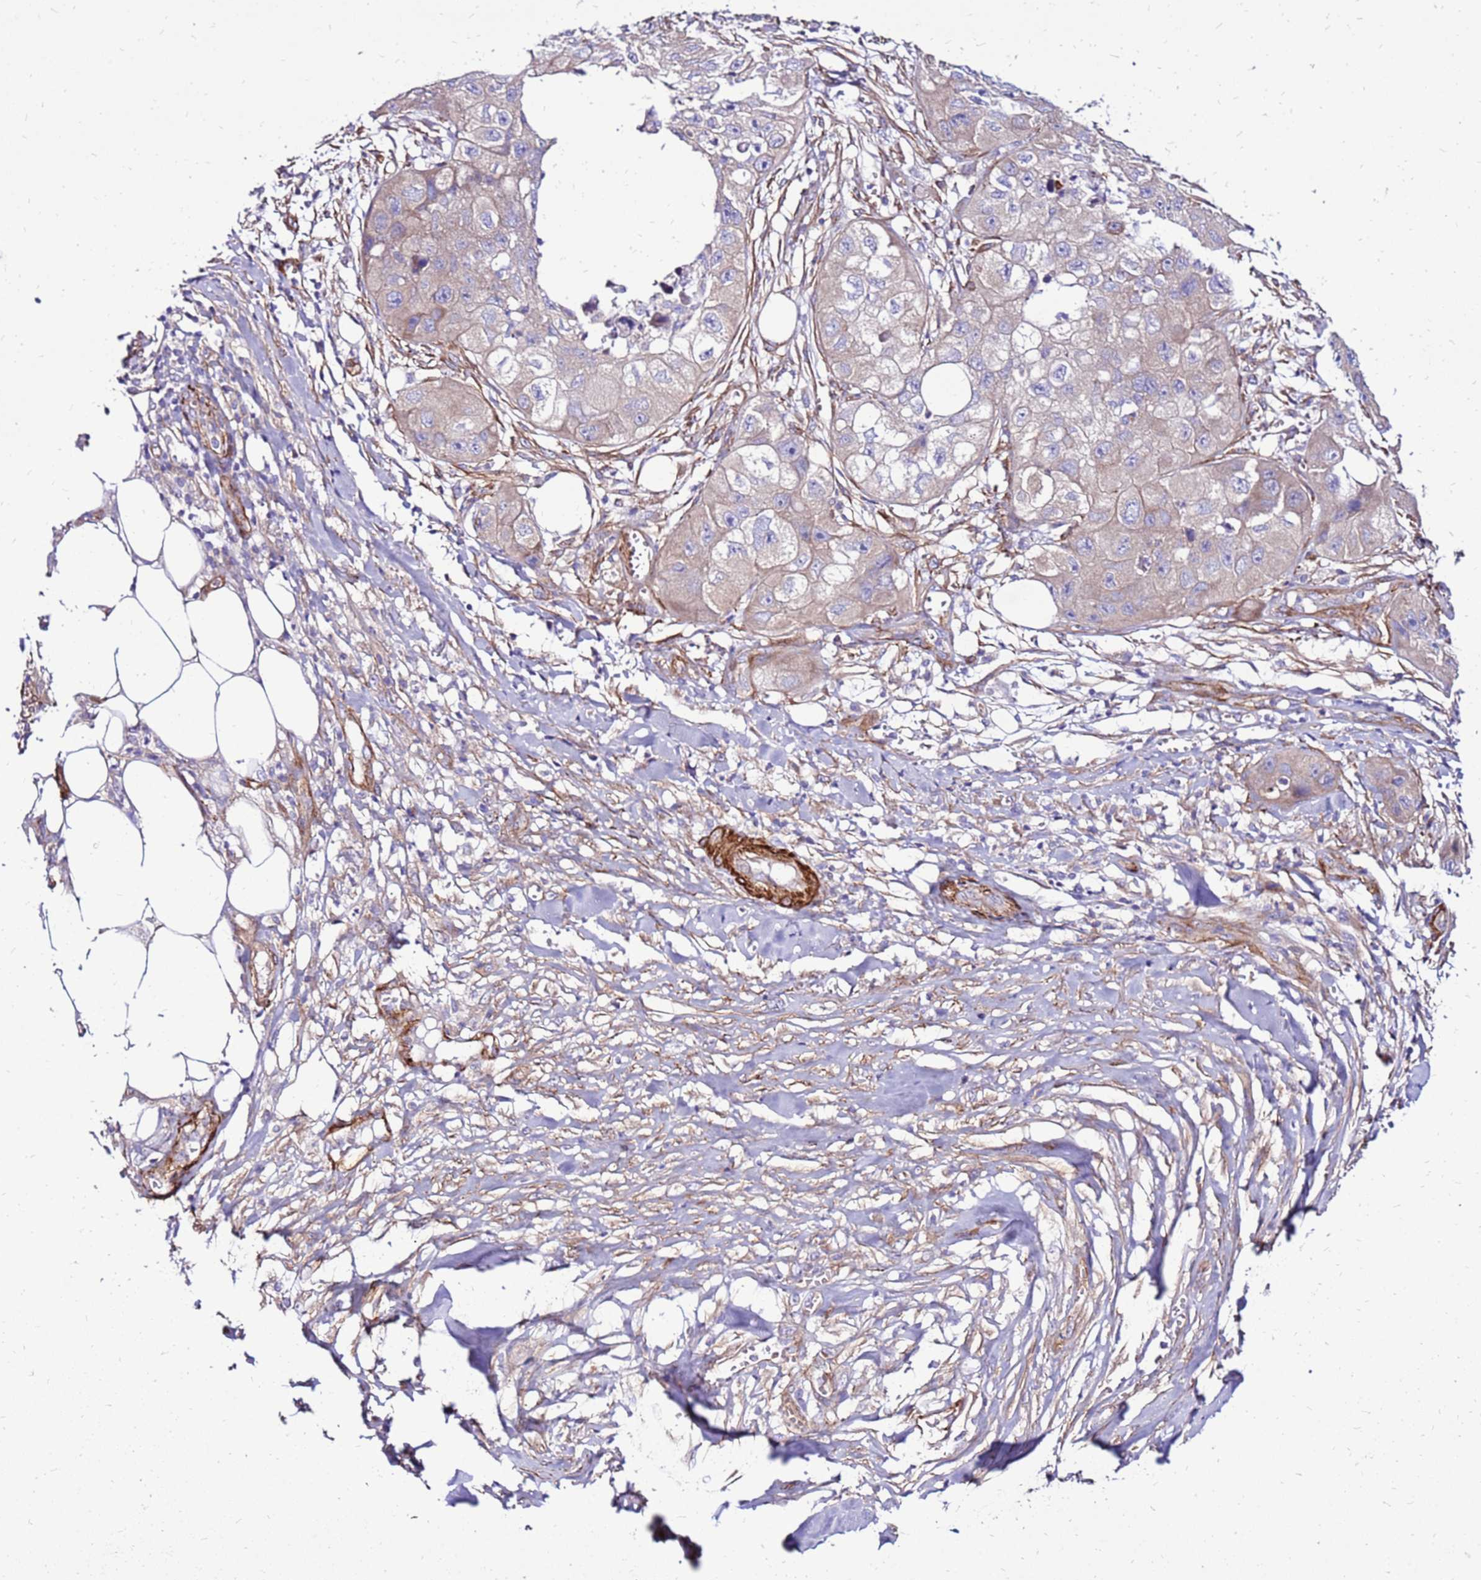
{"staining": {"intensity": "weak", "quantity": "<25%", "location": "cytoplasmic/membranous"}, "tissue": "skin cancer", "cell_type": "Tumor cells", "image_type": "cancer", "snomed": [{"axis": "morphology", "description": "Squamous cell carcinoma, NOS"}, {"axis": "topography", "description": "Skin"}, {"axis": "topography", "description": "Subcutis"}], "caption": "Immunohistochemistry (IHC) micrograph of skin cancer (squamous cell carcinoma) stained for a protein (brown), which reveals no staining in tumor cells.", "gene": "EI24", "patient": {"sex": "male", "age": 73}}